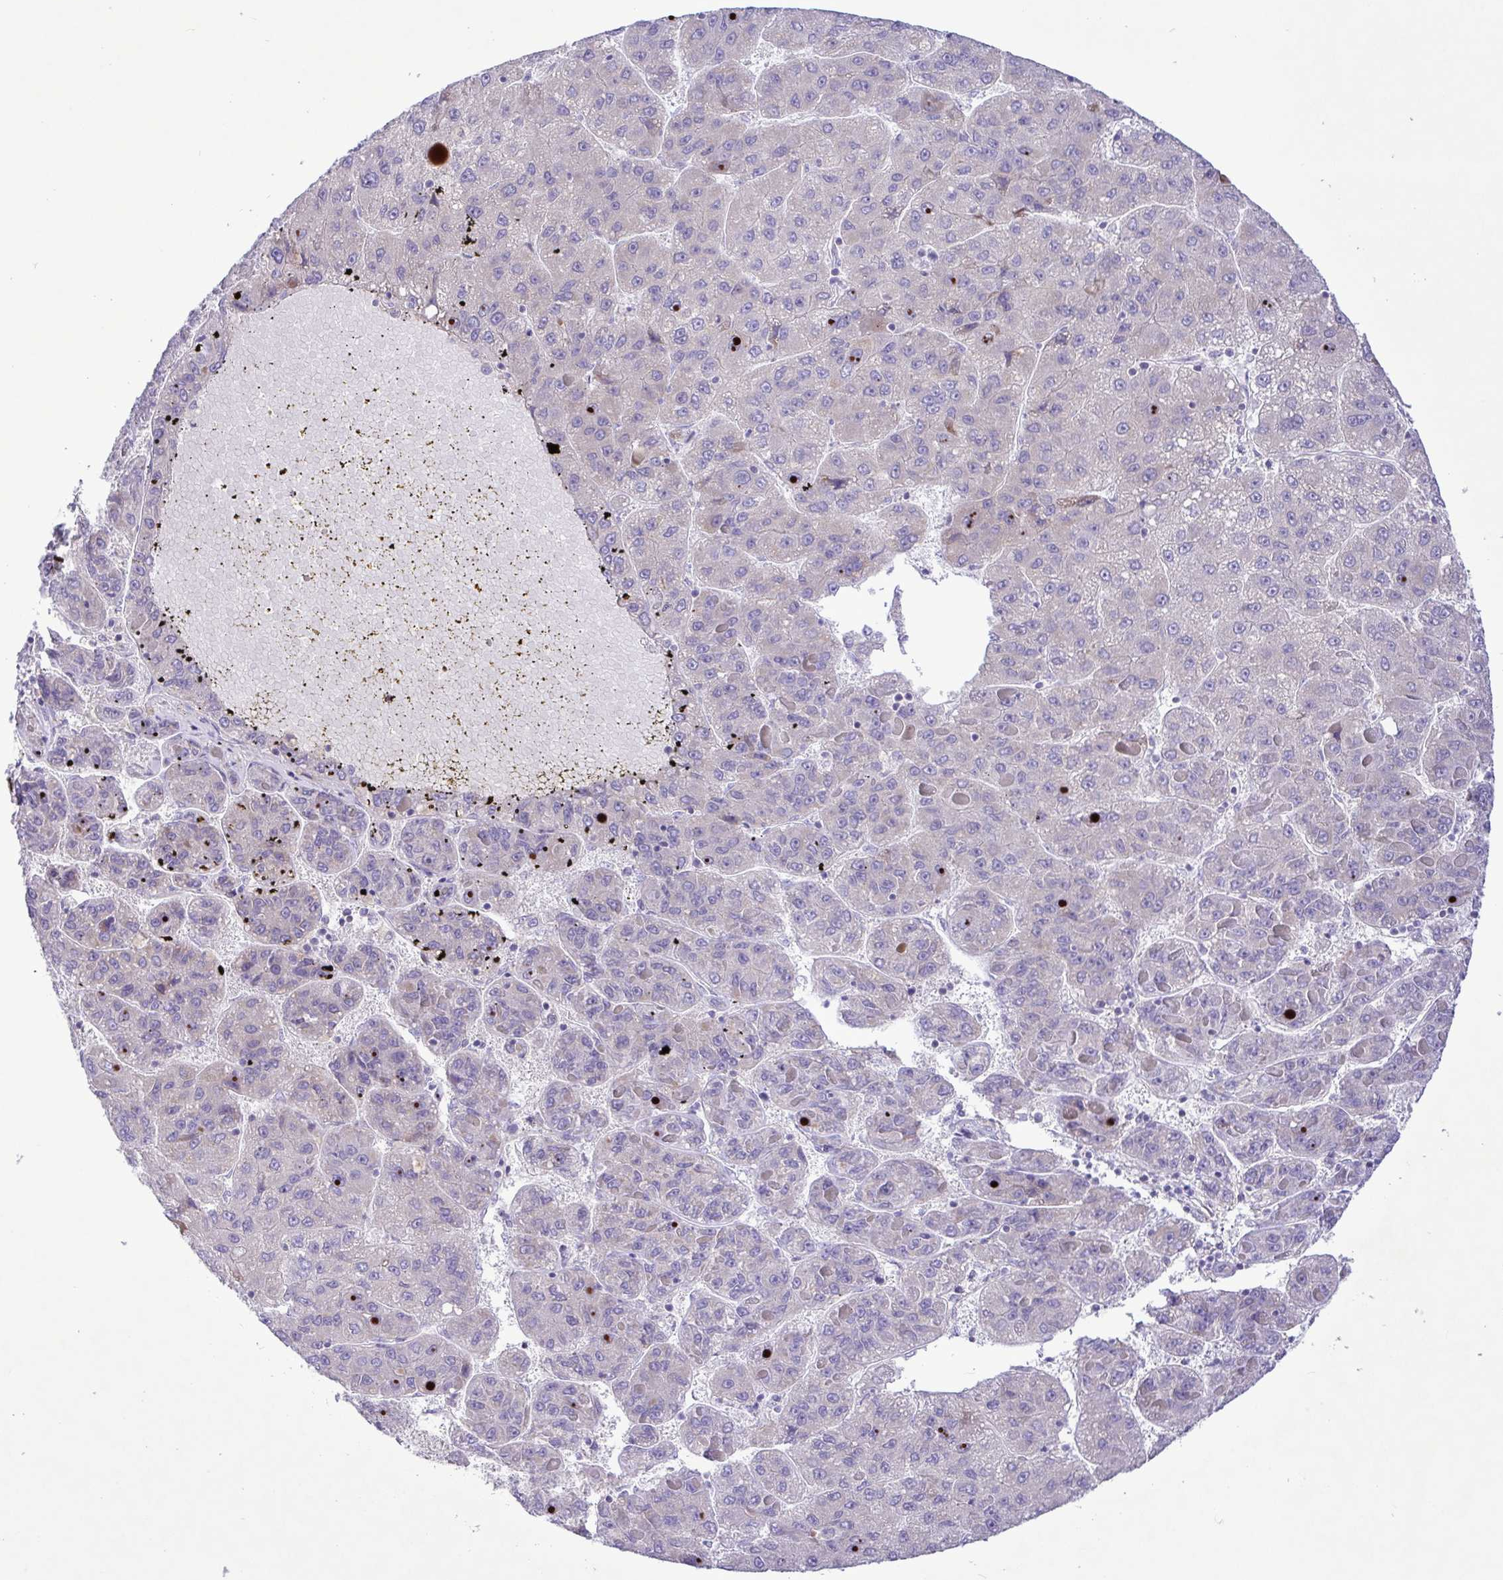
{"staining": {"intensity": "negative", "quantity": "none", "location": "none"}, "tissue": "liver cancer", "cell_type": "Tumor cells", "image_type": "cancer", "snomed": [{"axis": "morphology", "description": "Carcinoma, Hepatocellular, NOS"}, {"axis": "topography", "description": "Liver"}], "caption": "DAB (3,3'-diaminobenzidine) immunohistochemical staining of human liver cancer displays no significant positivity in tumor cells. (DAB IHC with hematoxylin counter stain).", "gene": "FAM86B1", "patient": {"sex": "female", "age": 82}}